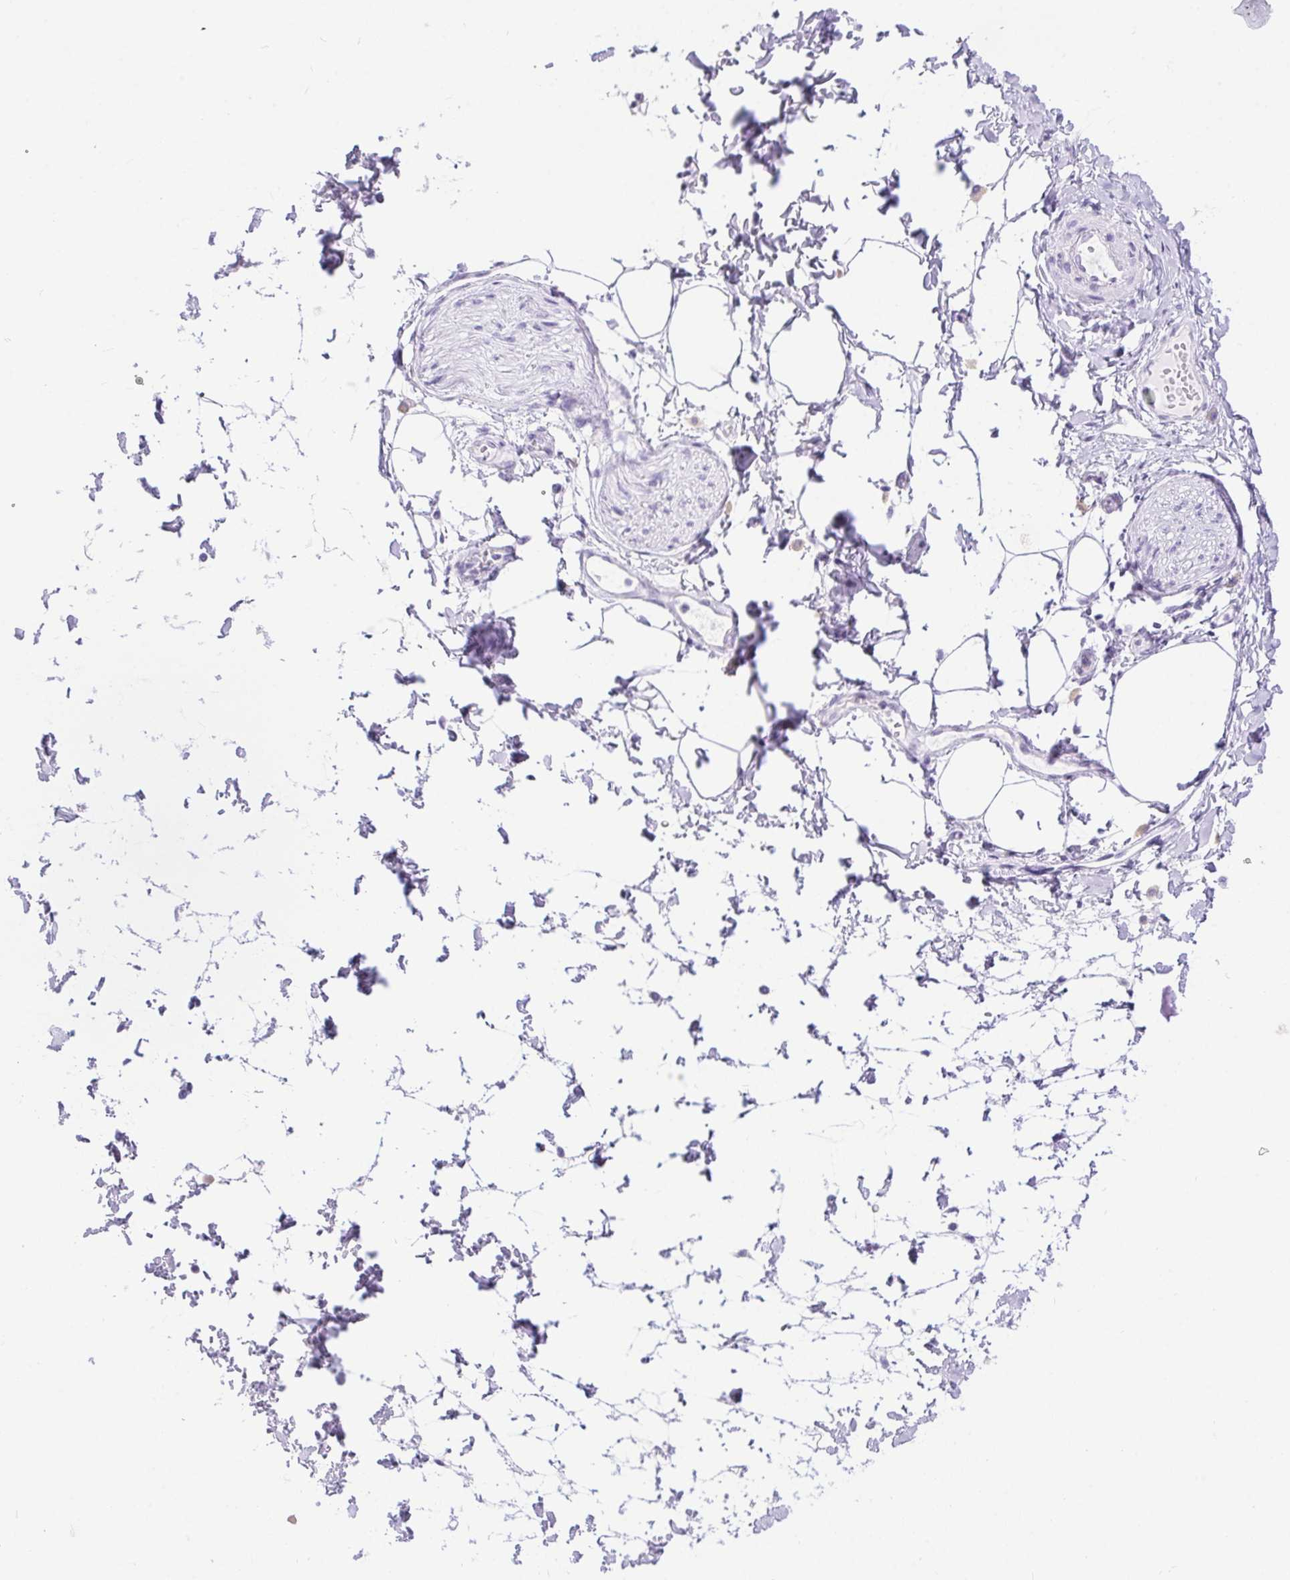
{"staining": {"intensity": "negative", "quantity": "none", "location": "none"}, "tissue": "adipose tissue", "cell_type": "Adipocytes", "image_type": "normal", "snomed": [{"axis": "morphology", "description": "Normal tissue, NOS"}, {"axis": "topography", "description": "Smooth muscle"}, {"axis": "topography", "description": "Peripheral nerve tissue"}], "caption": "This is an immunohistochemistry photomicrograph of unremarkable adipose tissue. There is no staining in adipocytes.", "gene": "ERP27", "patient": {"sex": "male", "age": 58}}